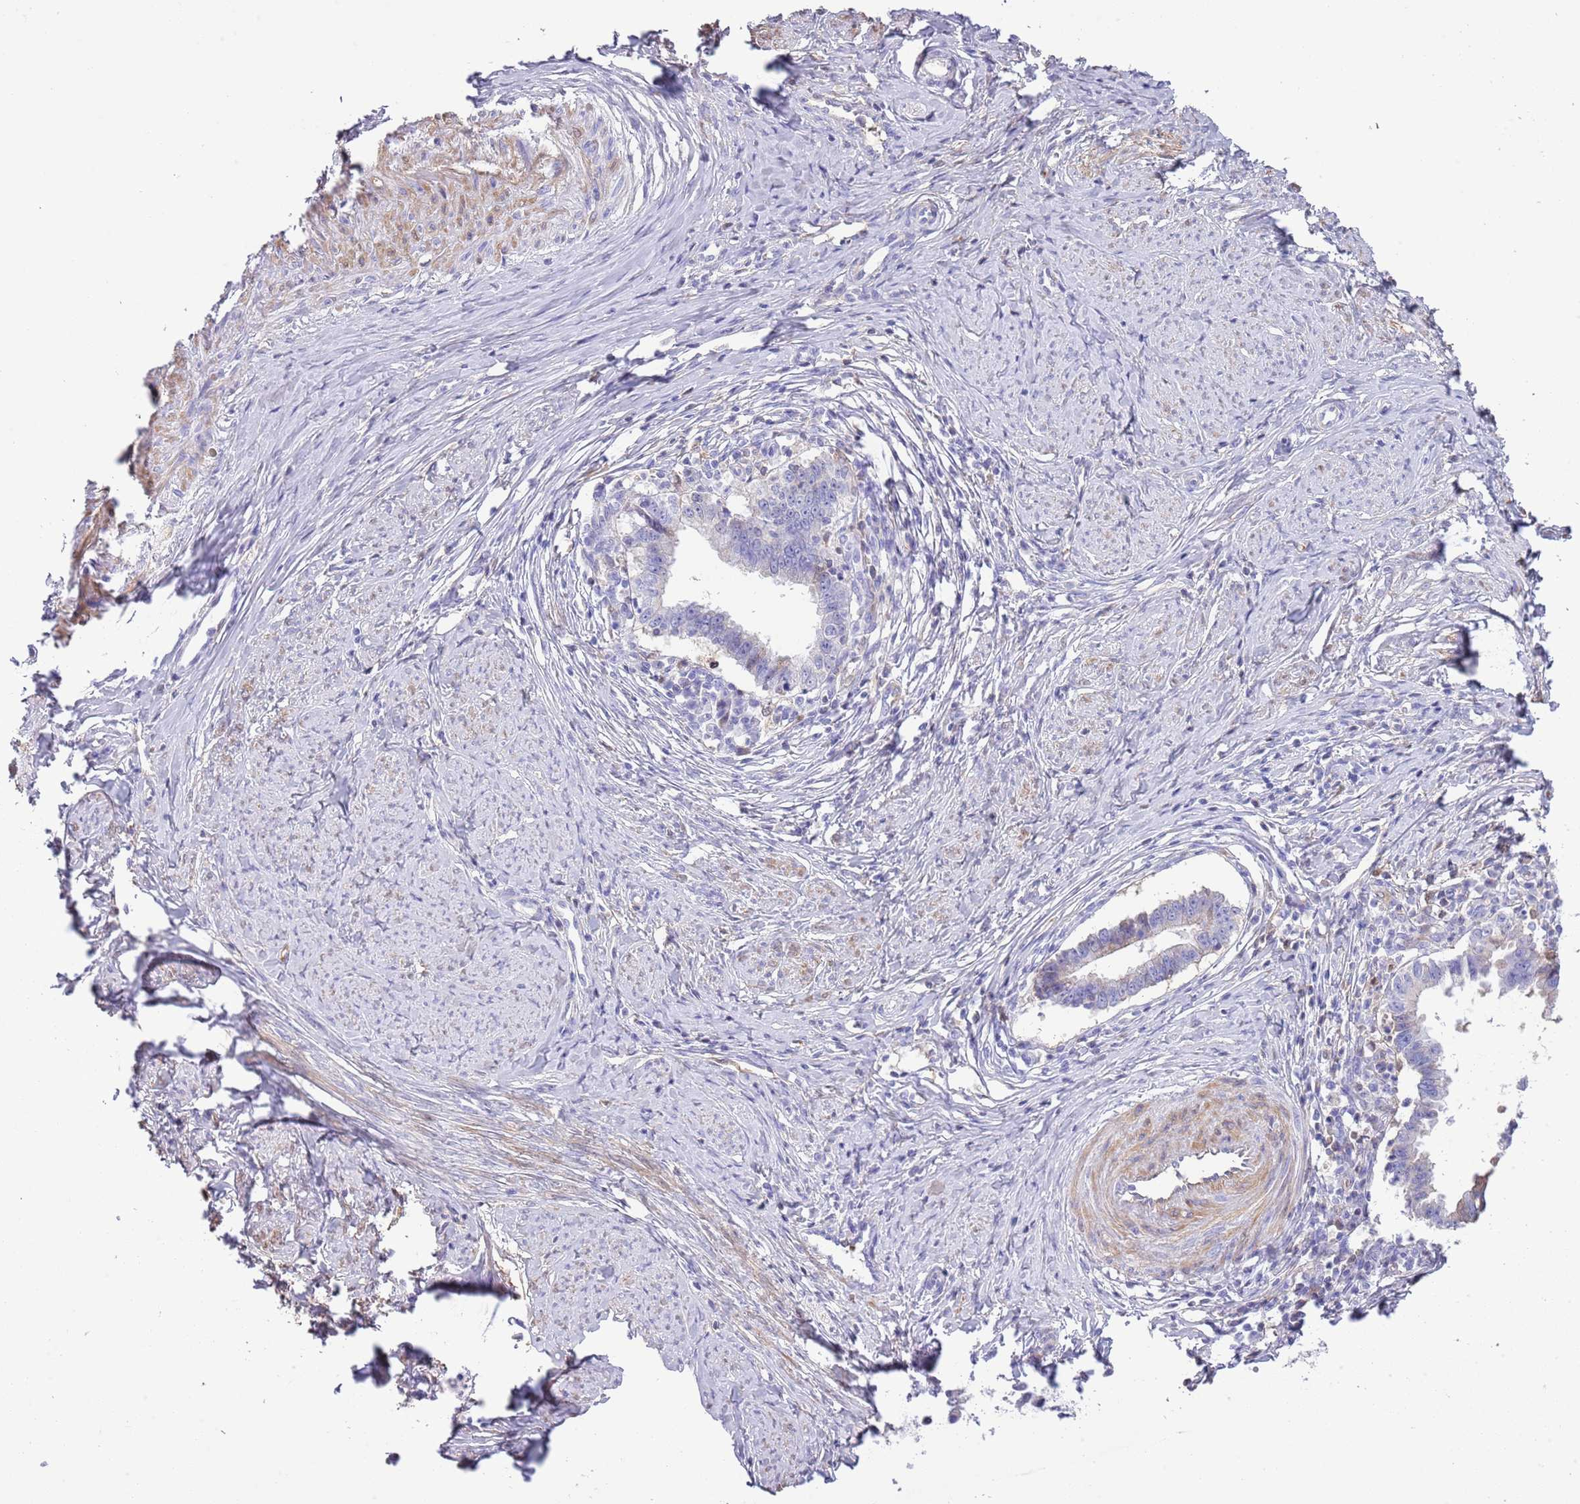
{"staining": {"intensity": "weak", "quantity": "<25%", "location": "cytoplasmic/membranous"}, "tissue": "cervical cancer", "cell_type": "Tumor cells", "image_type": "cancer", "snomed": [{"axis": "morphology", "description": "Adenocarcinoma, NOS"}, {"axis": "topography", "description": "Cervix"}], "caption": "A micrograph of adenocarcinoma (cervical) stained for a protein reveals no brown staining in tumor cells.", "gene": "ABHD17C", "patient": {"sex": "female", "age": 36}}